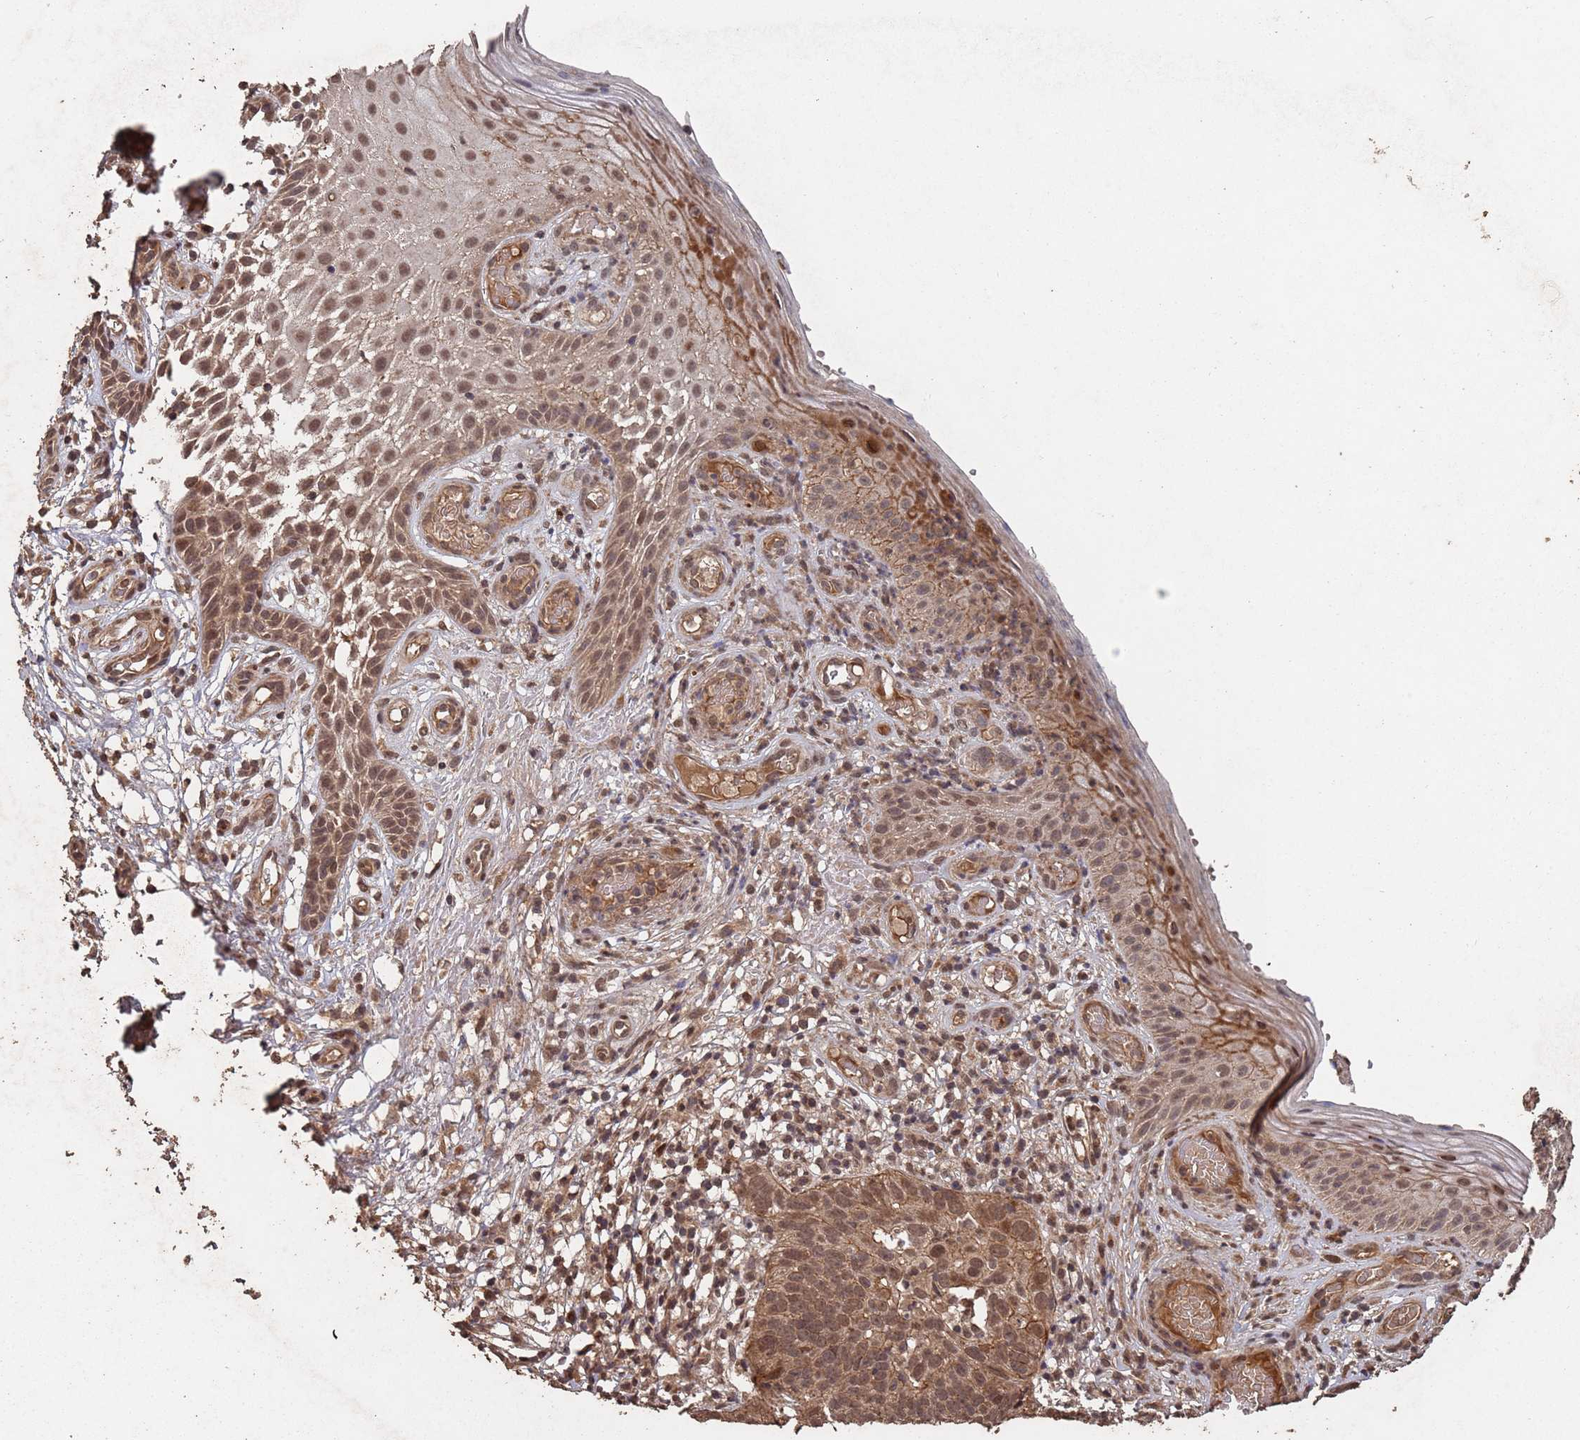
{"staining": {"intensity": "moderate", "quantity": ">75%", "location": "cytoplasmic/membranous,nuclear"}, "tissue": "skin cancer", "cell_type": "Tumor cells", "image_type": "cancer", "snomed": [{"axis": "morphology", "description": "Basal cell carcinoma"}, {"axis": "topography", "description": "Skin"}], "caption": "High-power microscopy captured an immunohistochemistry (IHC) micrograph of skin basal cell carcinoma, revealing moderate cytoplasmic/membranous and nuclear expression in about >75% of tumor cells.", "gene": "FRAT1", "patient": {"sex": "male", "age": 89}}